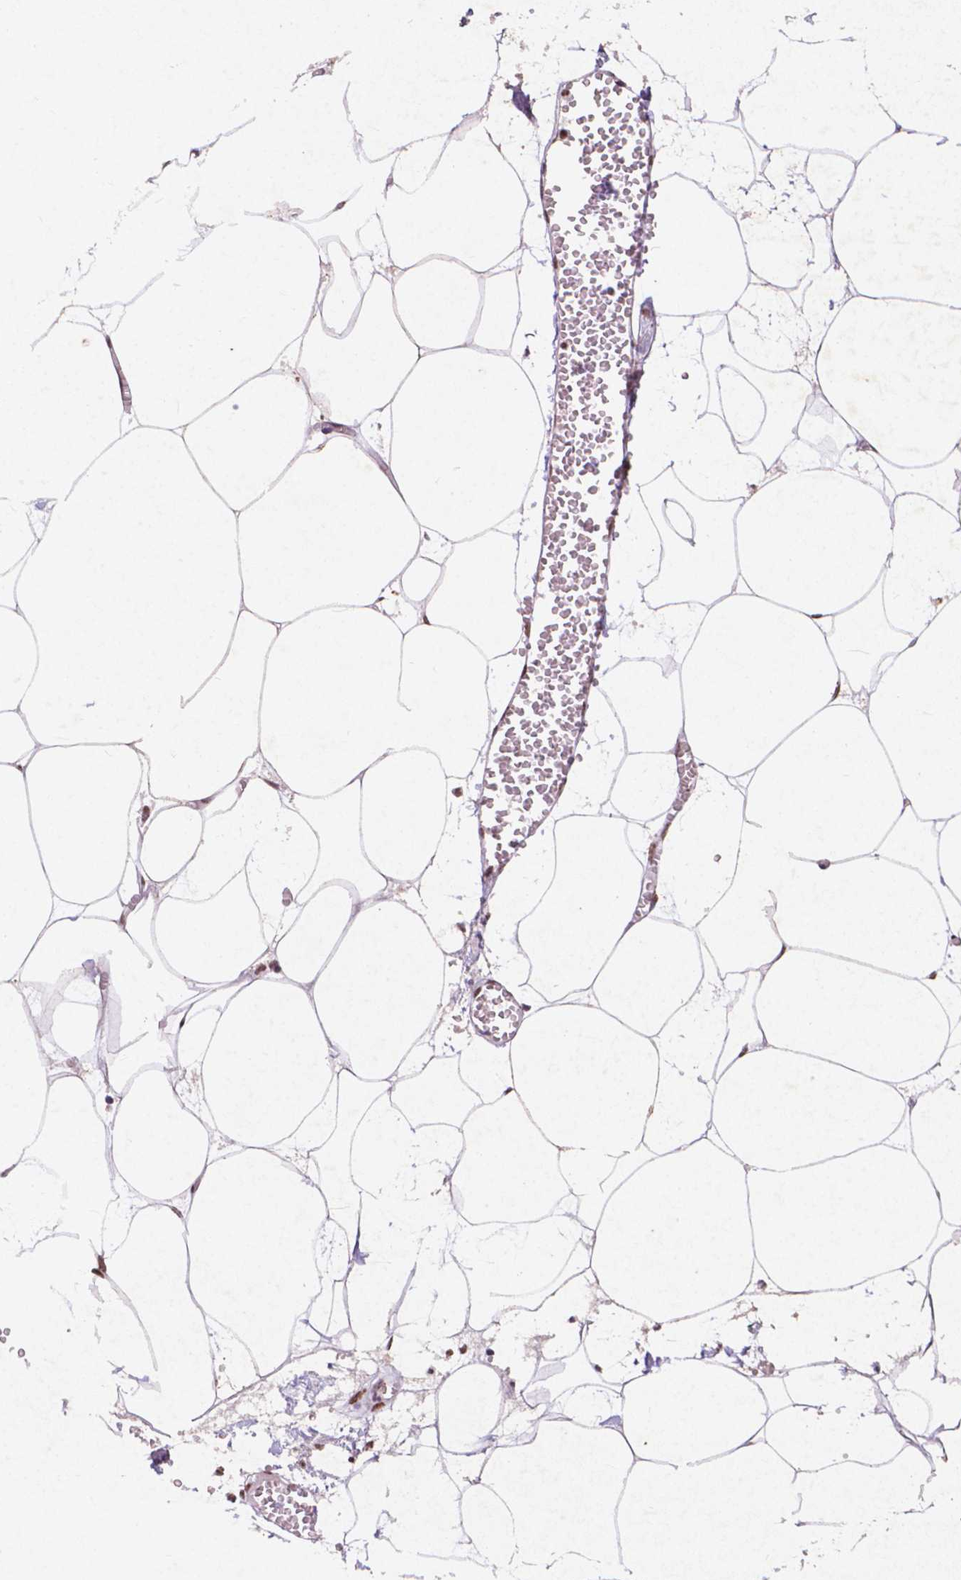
{"staining": {"intensity": "strong", "quantity": ">75%", "location": "nuclear"}, "tissue": "adipose tissue", "cell_type": "Adipocytes", "image_type": "normal", "snomed": [{"axis": "morphology", "description": "Normal tissue, NOS"}, {"axis": "topography", "description": "Adipose tissue"}, {"axis": "topography", "description": "Pancreas"}, {"axis": "topography", "description": "Peripheral nerve tissue"}], "caption": "DAB immunohistochemical staining of benign human adipose tissue displays strong nuclear protein positivity in approximately >75% of adipocytes.", "gene": "CITED2", "patient": {"sex": "female", "age": 58}}